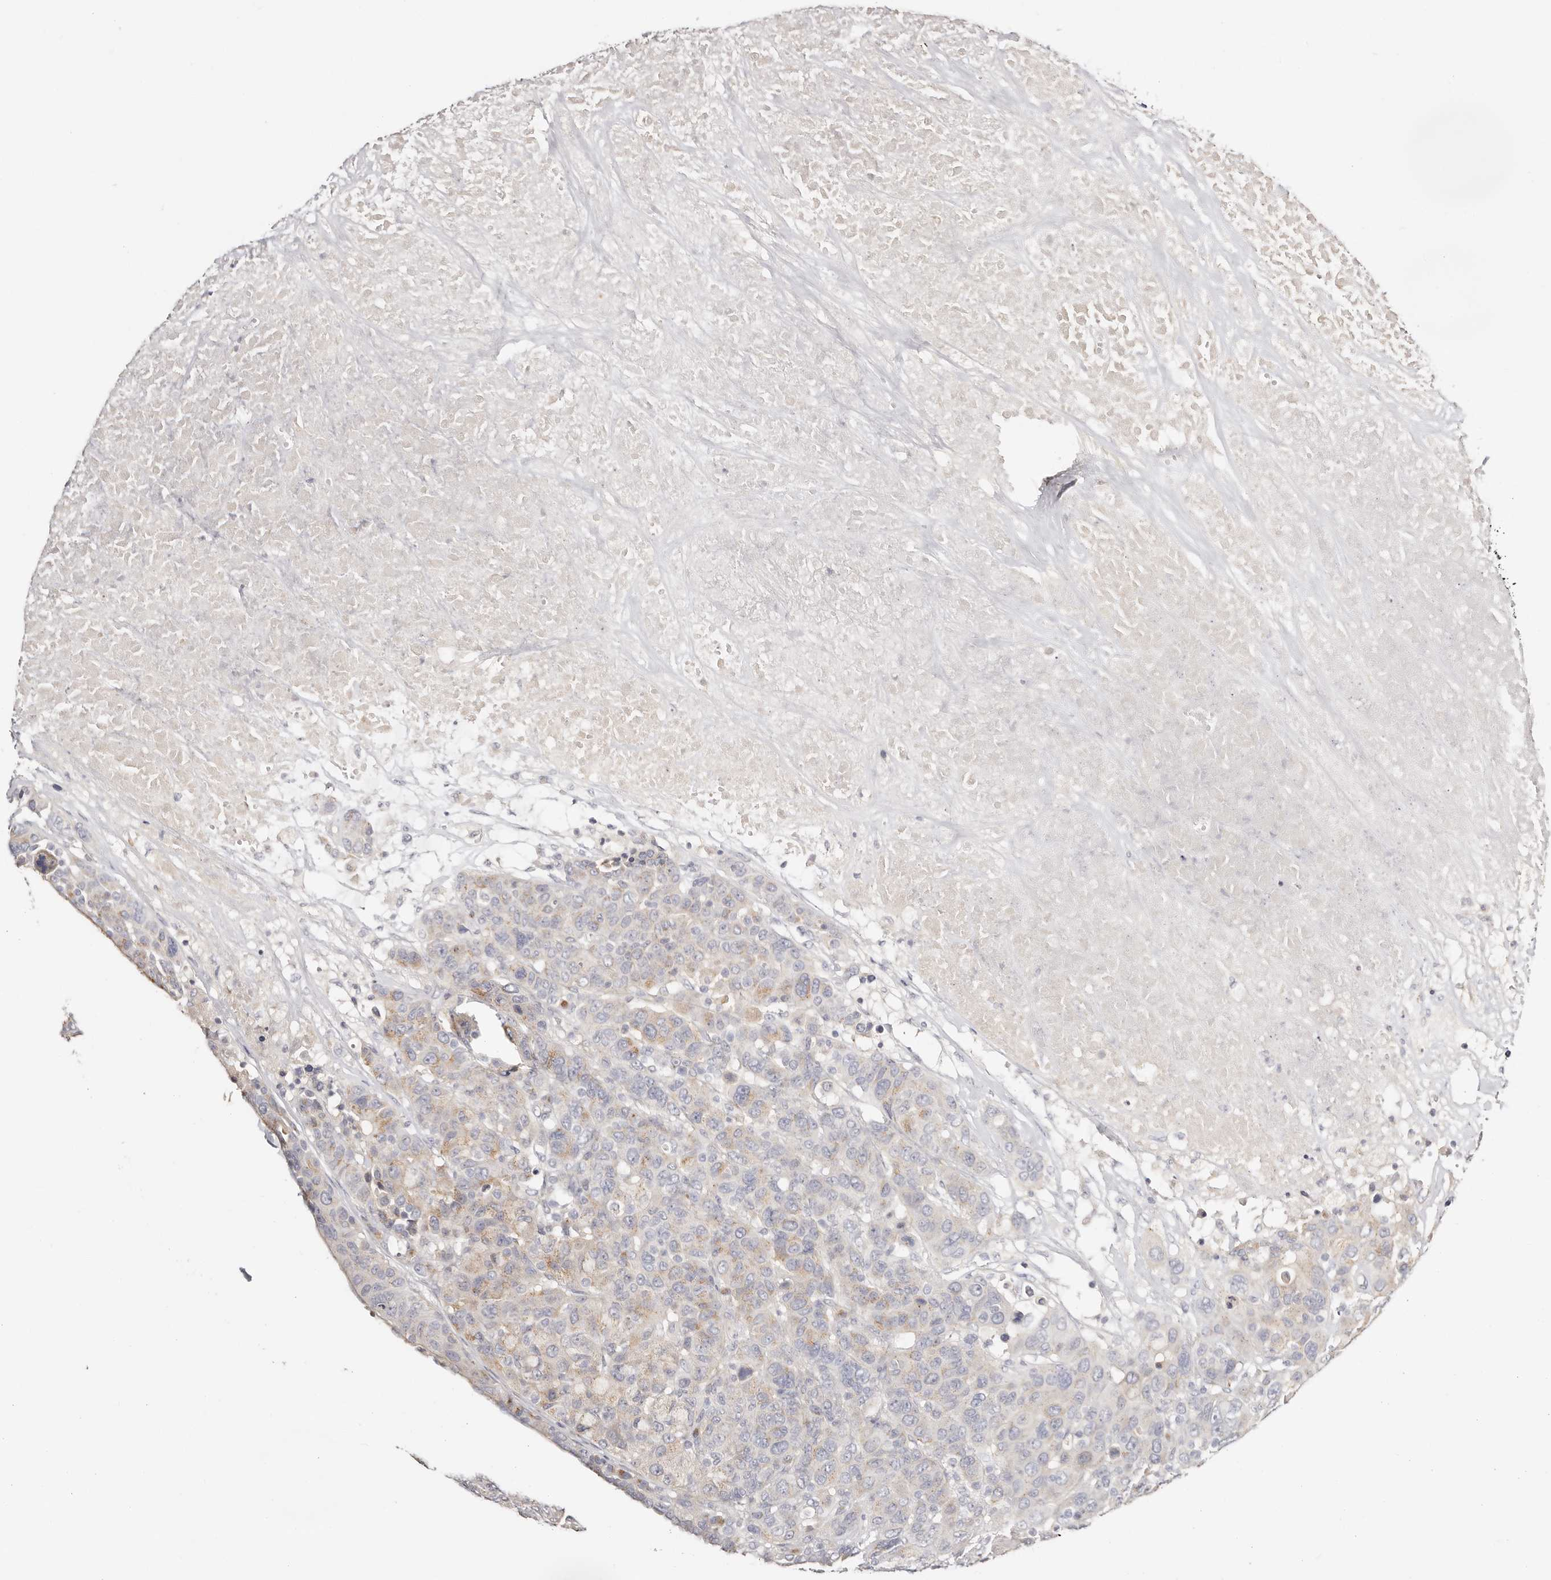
{"staining": {"intensity": "weak", "quantity": "25%-75%", "location": "cytoplasmic/membranous"}, "tissue": "breast cancer", "cell_type": "Tumor cells", "image_type": "cancer", "snomed": [{"axis": "morphology", "description": "Duct carcinoma"}, {"axis": "topography", "description": "Breast"}], "caption": "IHC photomicrograph of neoplastic tissue: human invasive ductal carcinoma (breast) stained using immunohistochemistry demonstrates low levels of weak protein expression localized specifically in the cytoplasmic/membranous of tumor cells, appearing as a cytoplasmic/membranous brown color.", "gene": "DNASE1", "patient": {"sex": "female", "age": 37}}